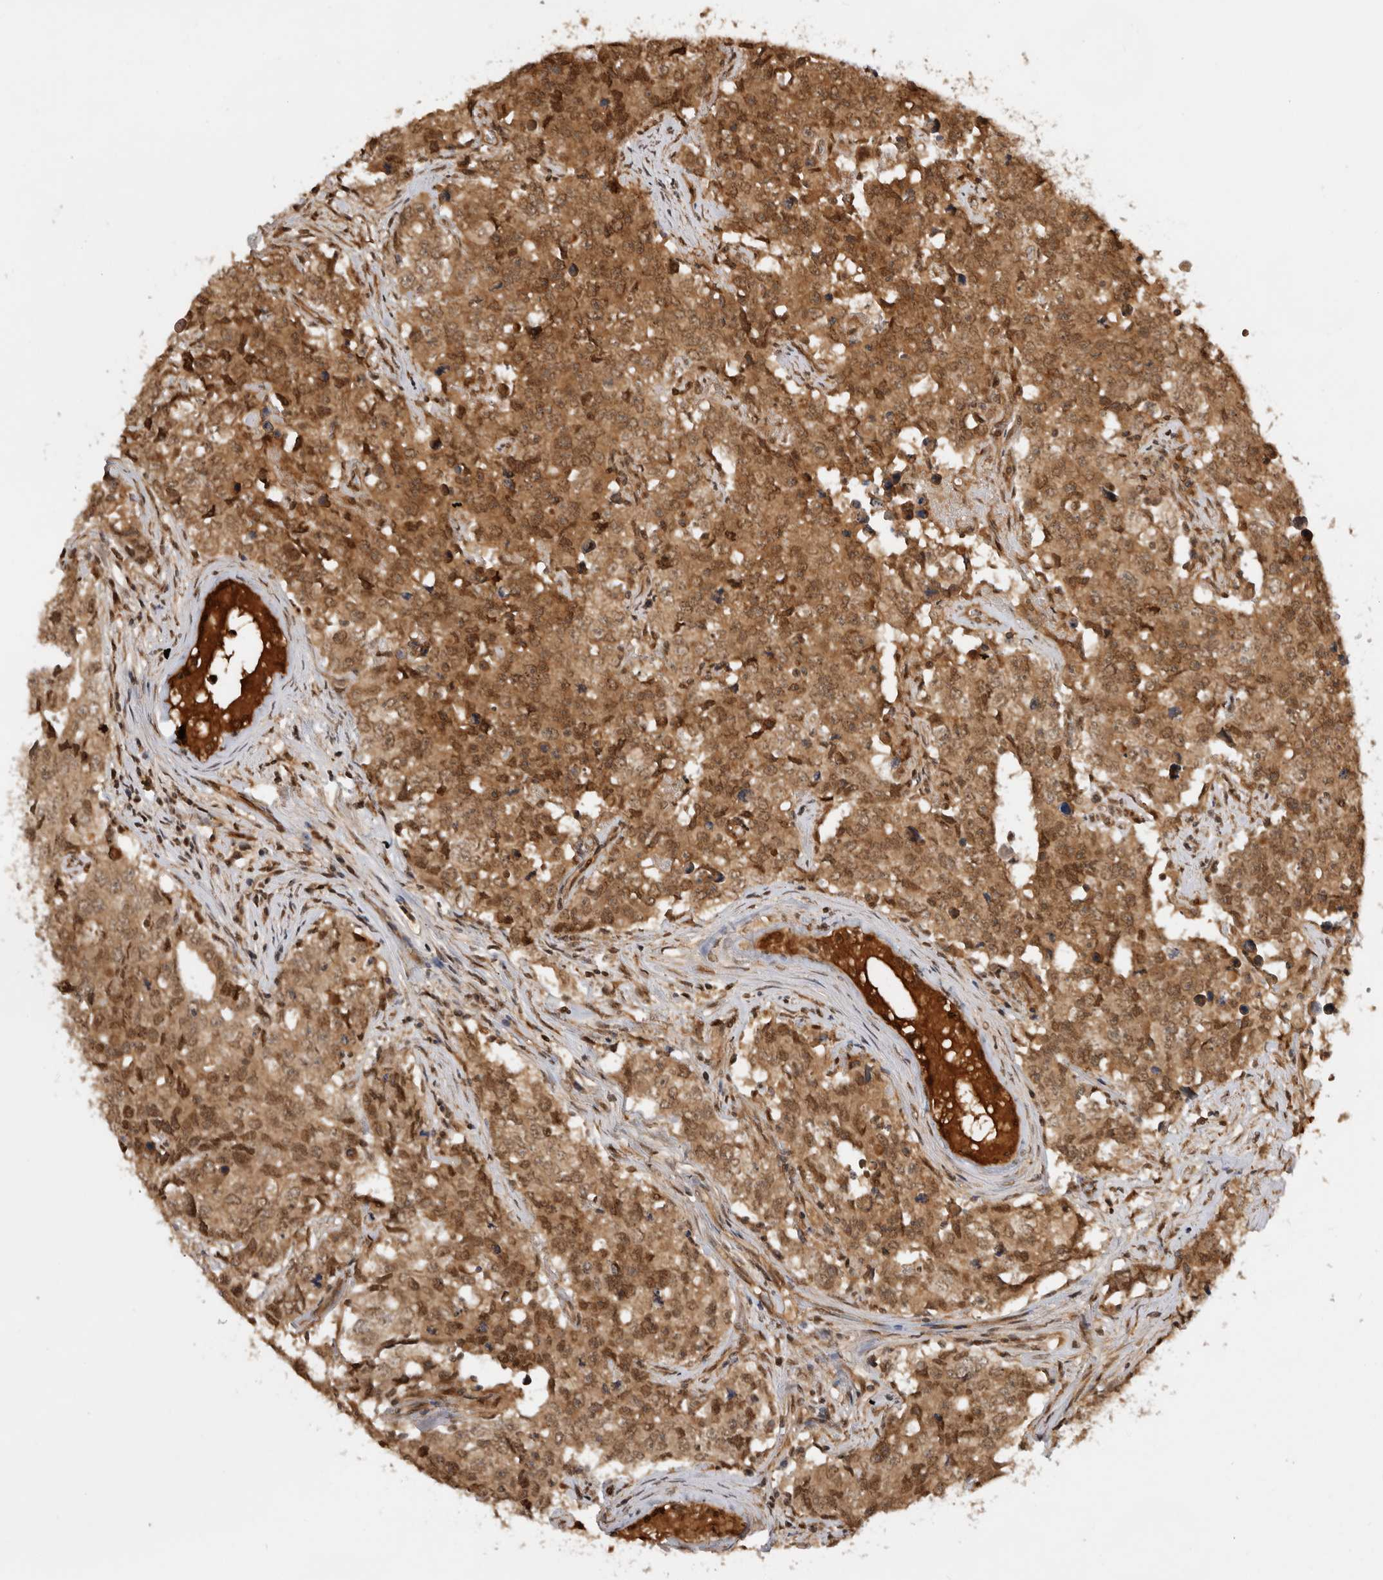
{"staining": {"intensity": "moderate", "quantity": ">75%", "location": "cytoplasmic/membranous,nuclear"}, "tissue": "testis cancer", "cell_type": "Tumor cells", "image_type": "cancer", "snomed": [{"axis": "morphology", "description": "Carcinoma, Embryonal, NOS"}, {"axis": "topography", "description": "Testis"}], "caption": "Immunohistochemical staining of testis cancer demonstrates moderate cytoplasmic/membranous and nuclear protein expression in approximately >75% of tumor cells.", "gene": "ADPRS", "patient": {"sex": "male", "age": 28}}